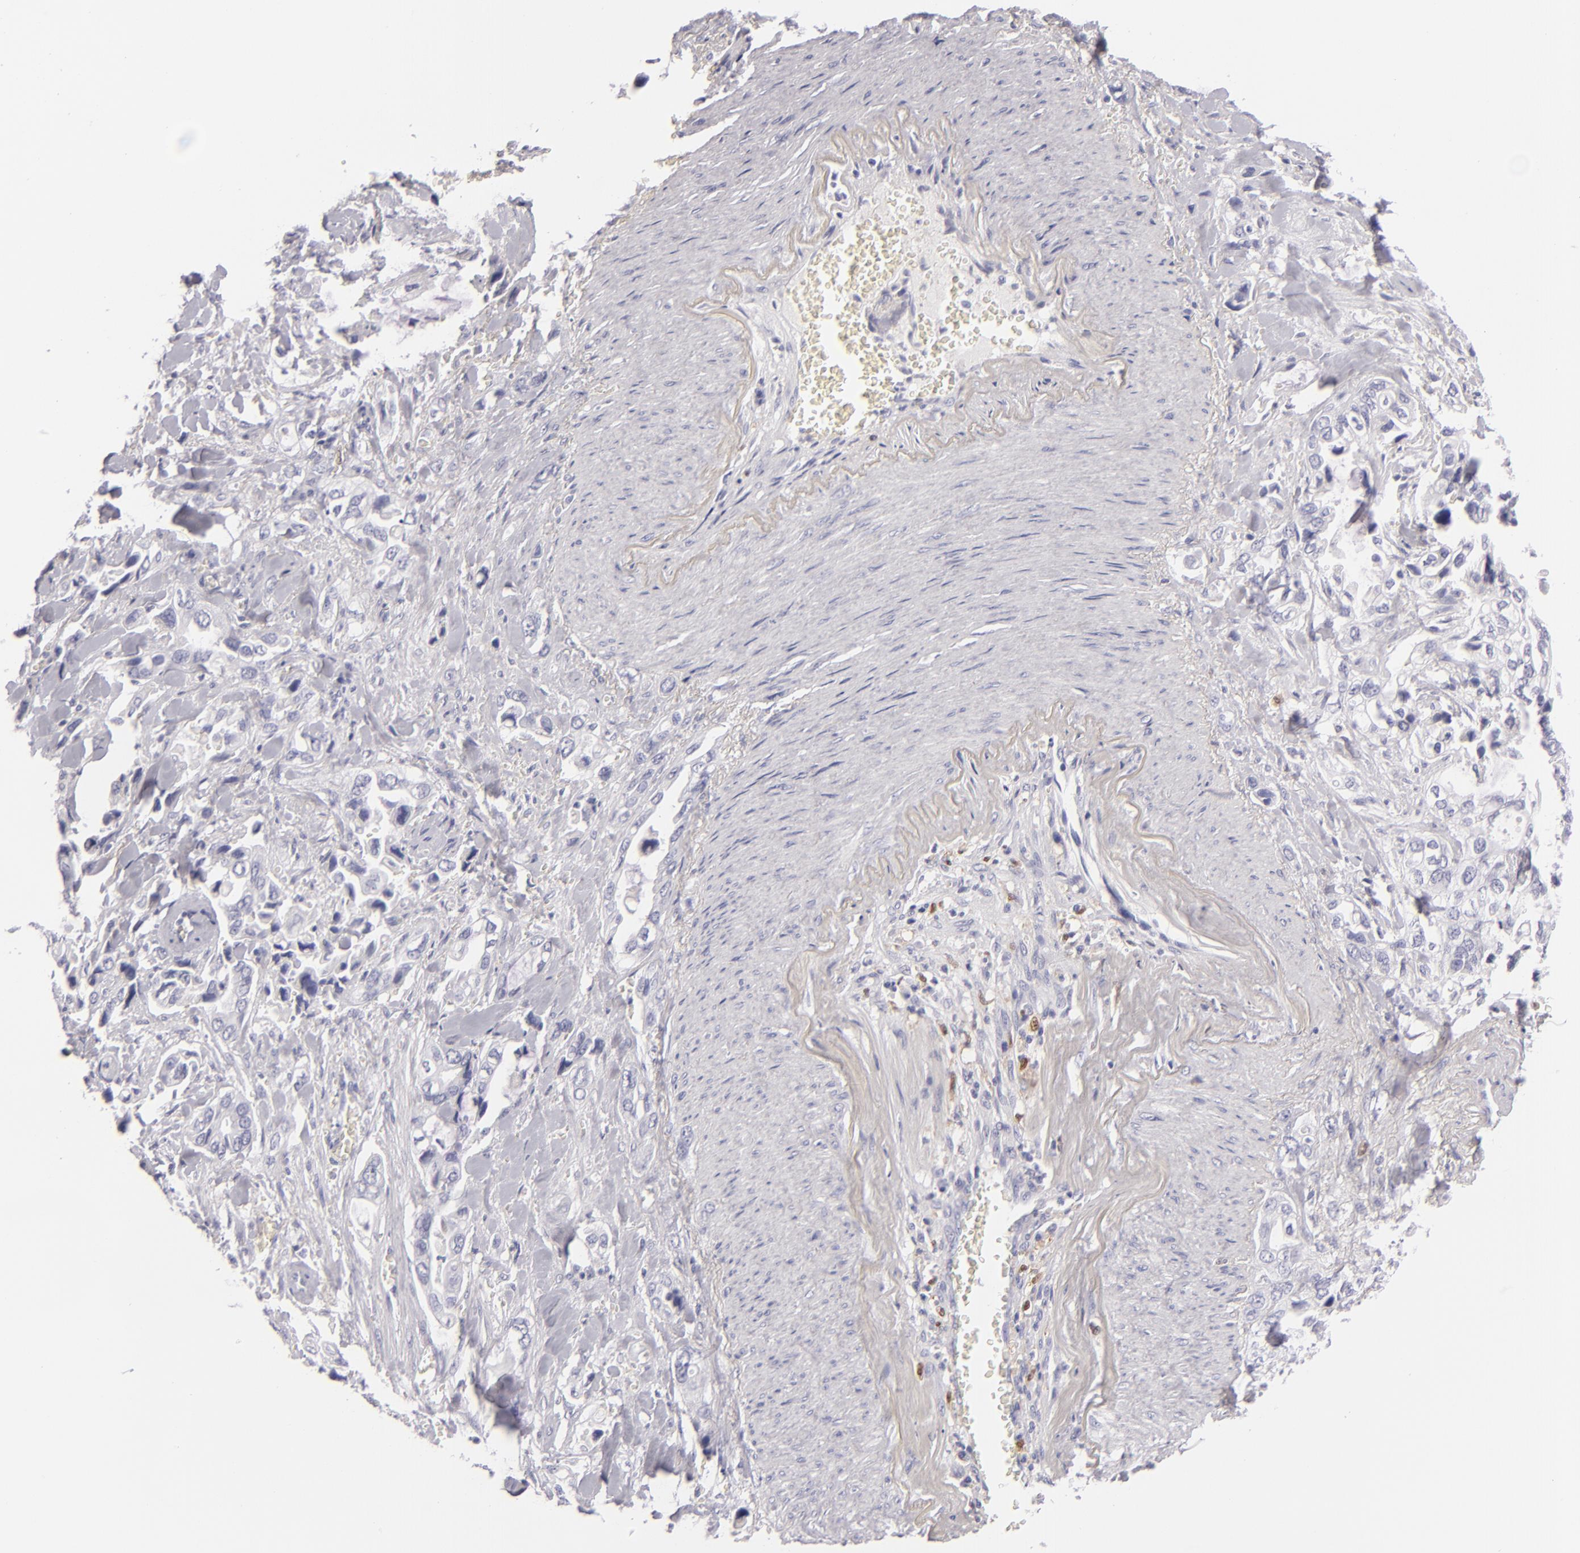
{"staining": {"intensity": "negative", "quantity": "none", "location": "none"}, "tissue": "pancreatic cancer", "cell_type": "Tumor cells", "image_type": "cancer", "snomed": [{"axis": "morphology", "description": "Adenocarcinoma, NOS"}, {"axis": "topography", "description": "Pancreas"}], "caption": "IHC micrograph of human pancreatic cancer stained for a protein (brown), which shows no expression in tumor cells.", "gene": "F13A1", "patient": {"sex": "male", "age": 69}}